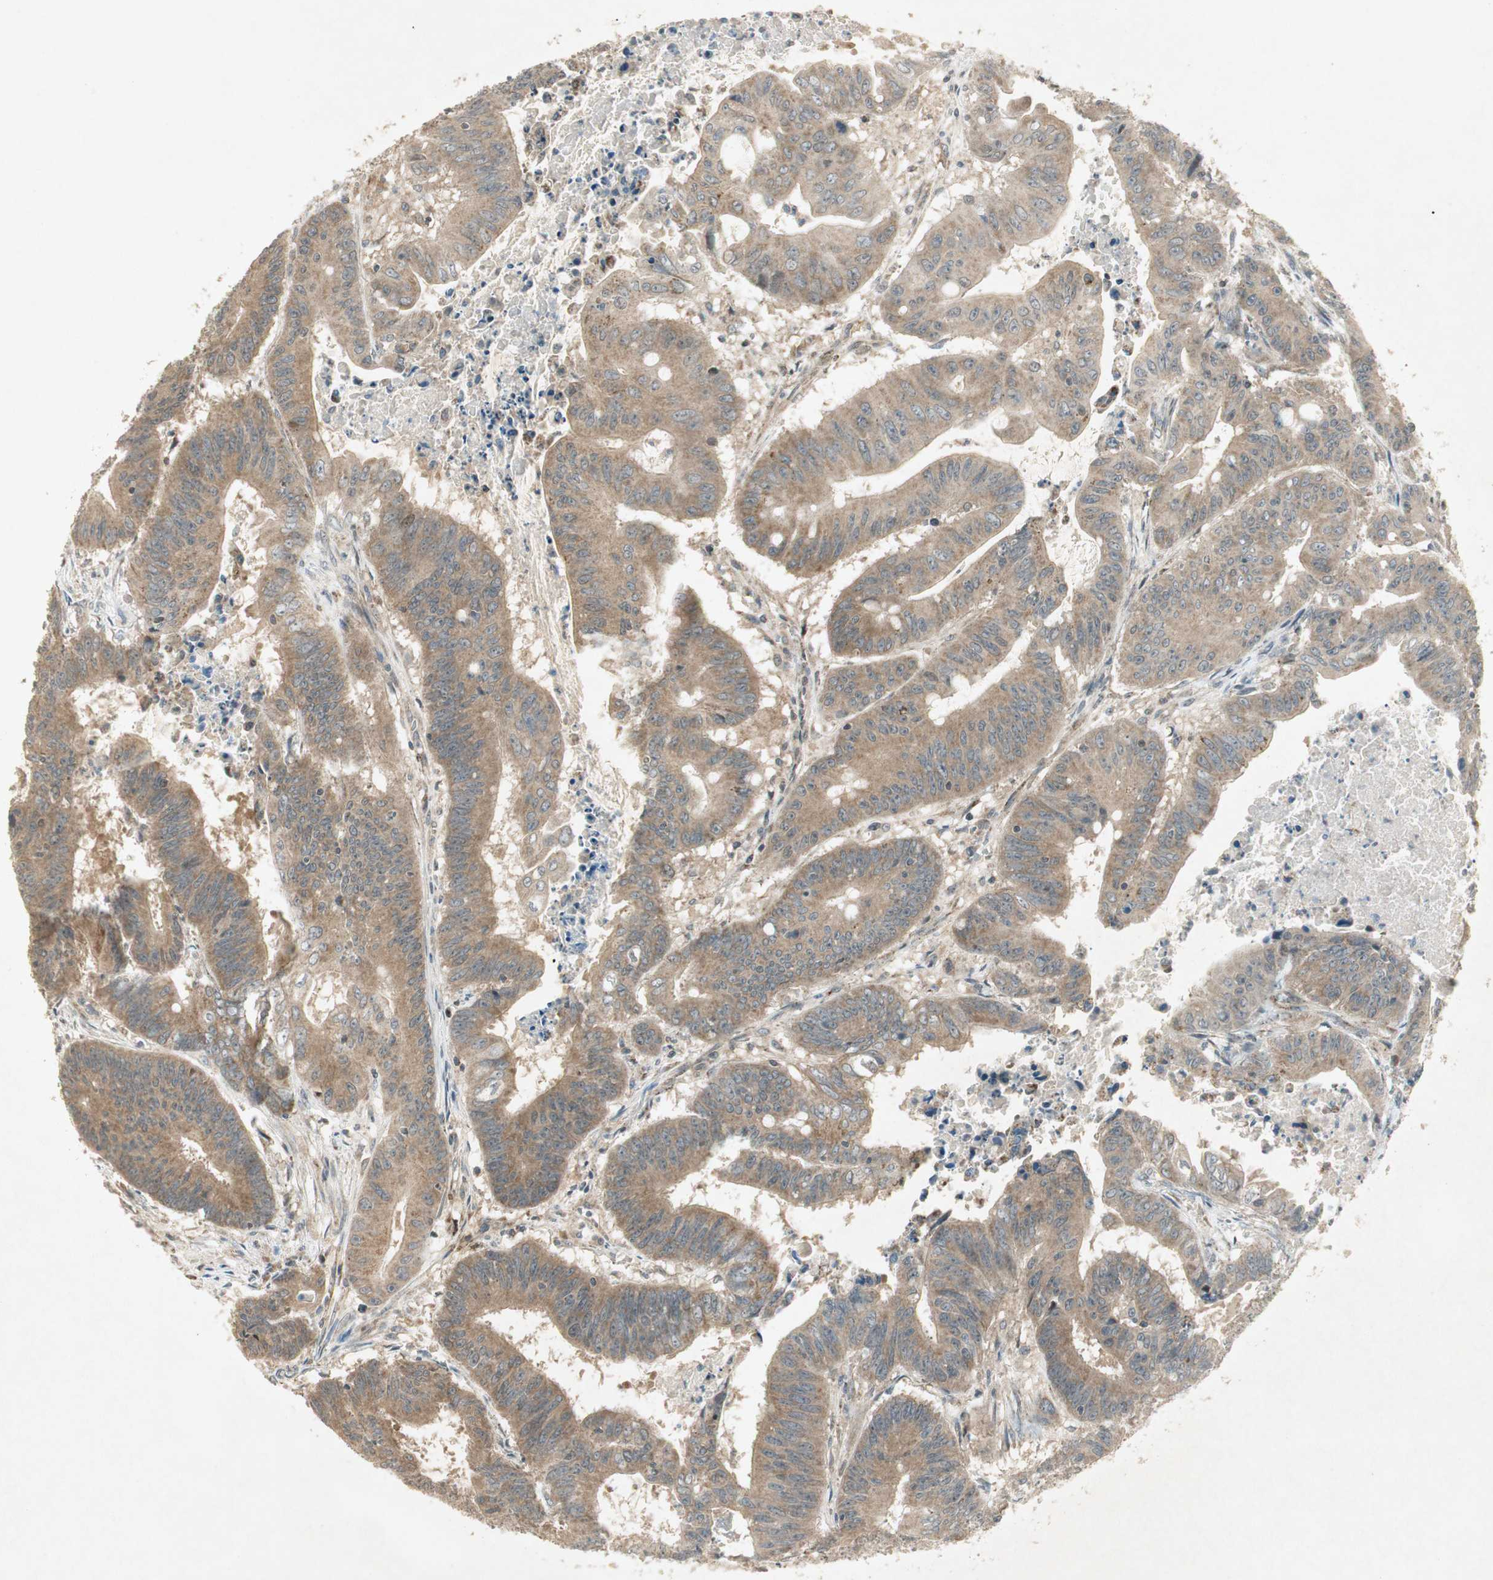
{"staining": {"intensity": "moderate", "quantity": ">75%", "location": "cytoplasmic/membranous"}, "tissue": "colorectal cancer", "cell_type": "Tumor cells", "image_type": "cancer", "snomed": [{"axis": "morphology", "description": "Adenocarcinoma, NOS"}, {"axis": "topography", "description": "Colon"}], "caption": "Tumor cells show moderate cytoplasmic/membranous staining in about >75% of cells in colorectal cancer (adenocarcinoma).", "gene": "USP2", "patient": {"sex": "male", "age": 45}}